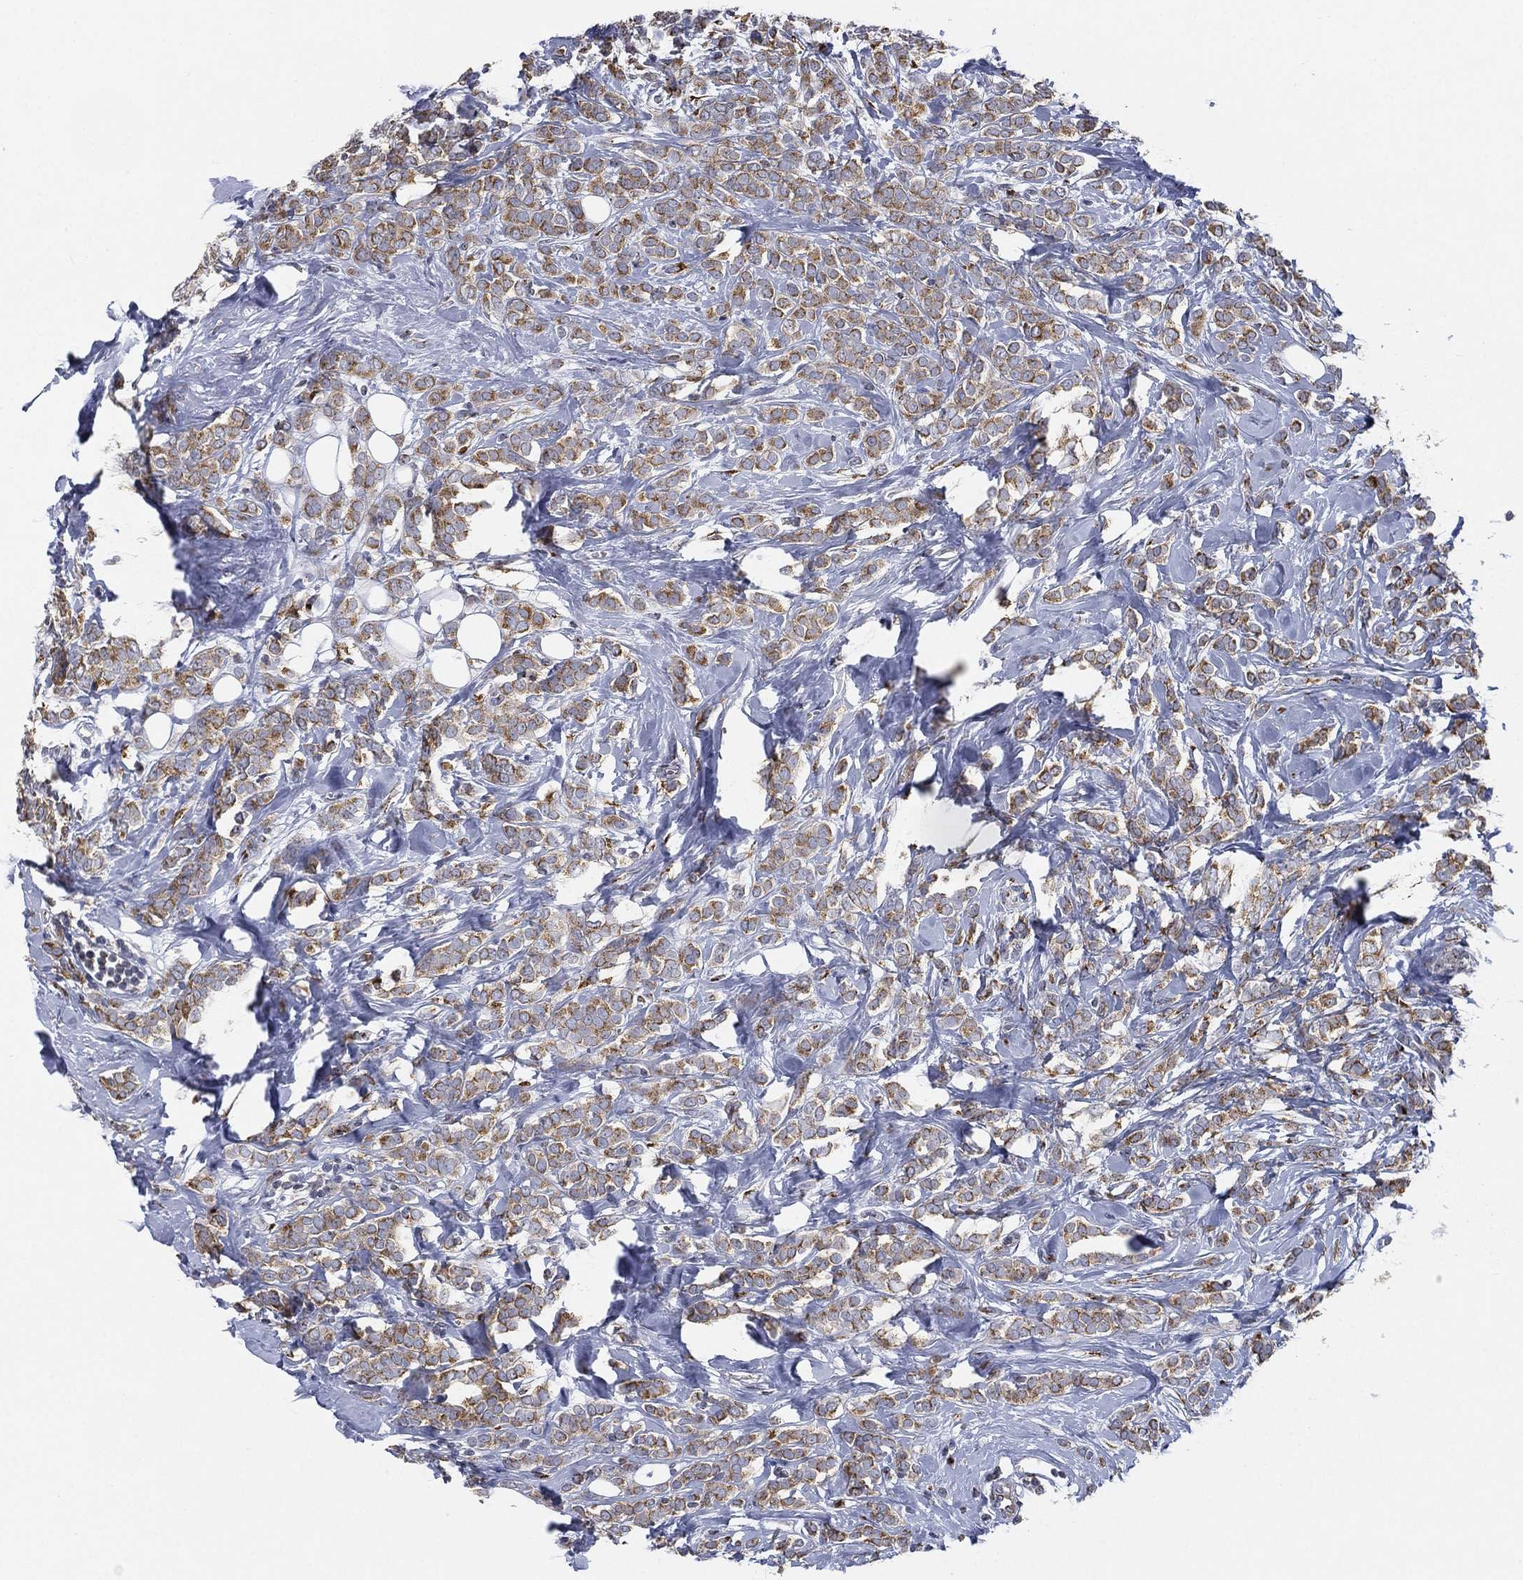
{"staining": {"intensity": "moderate", "quantity": "25%-75%", "location": "cytoplasmic/membranous"}, "tissue": "breast cancer", "cell_type": "Tumor cells", "image_type": "cancer", "snomed": [{"axis": "morphology", "description": "Lobular carcinoma"}, {"axis": "topography", "description": "Breast"}], "caption": "Immunohistochemistry (IHC) of breast cancer shows medium levels of moderate cytoplasmic/membranous positivity in about 25%-75% of tumor cells.", "gene": "TICAM1", "patient": {"sex": "female", "age": 49}}